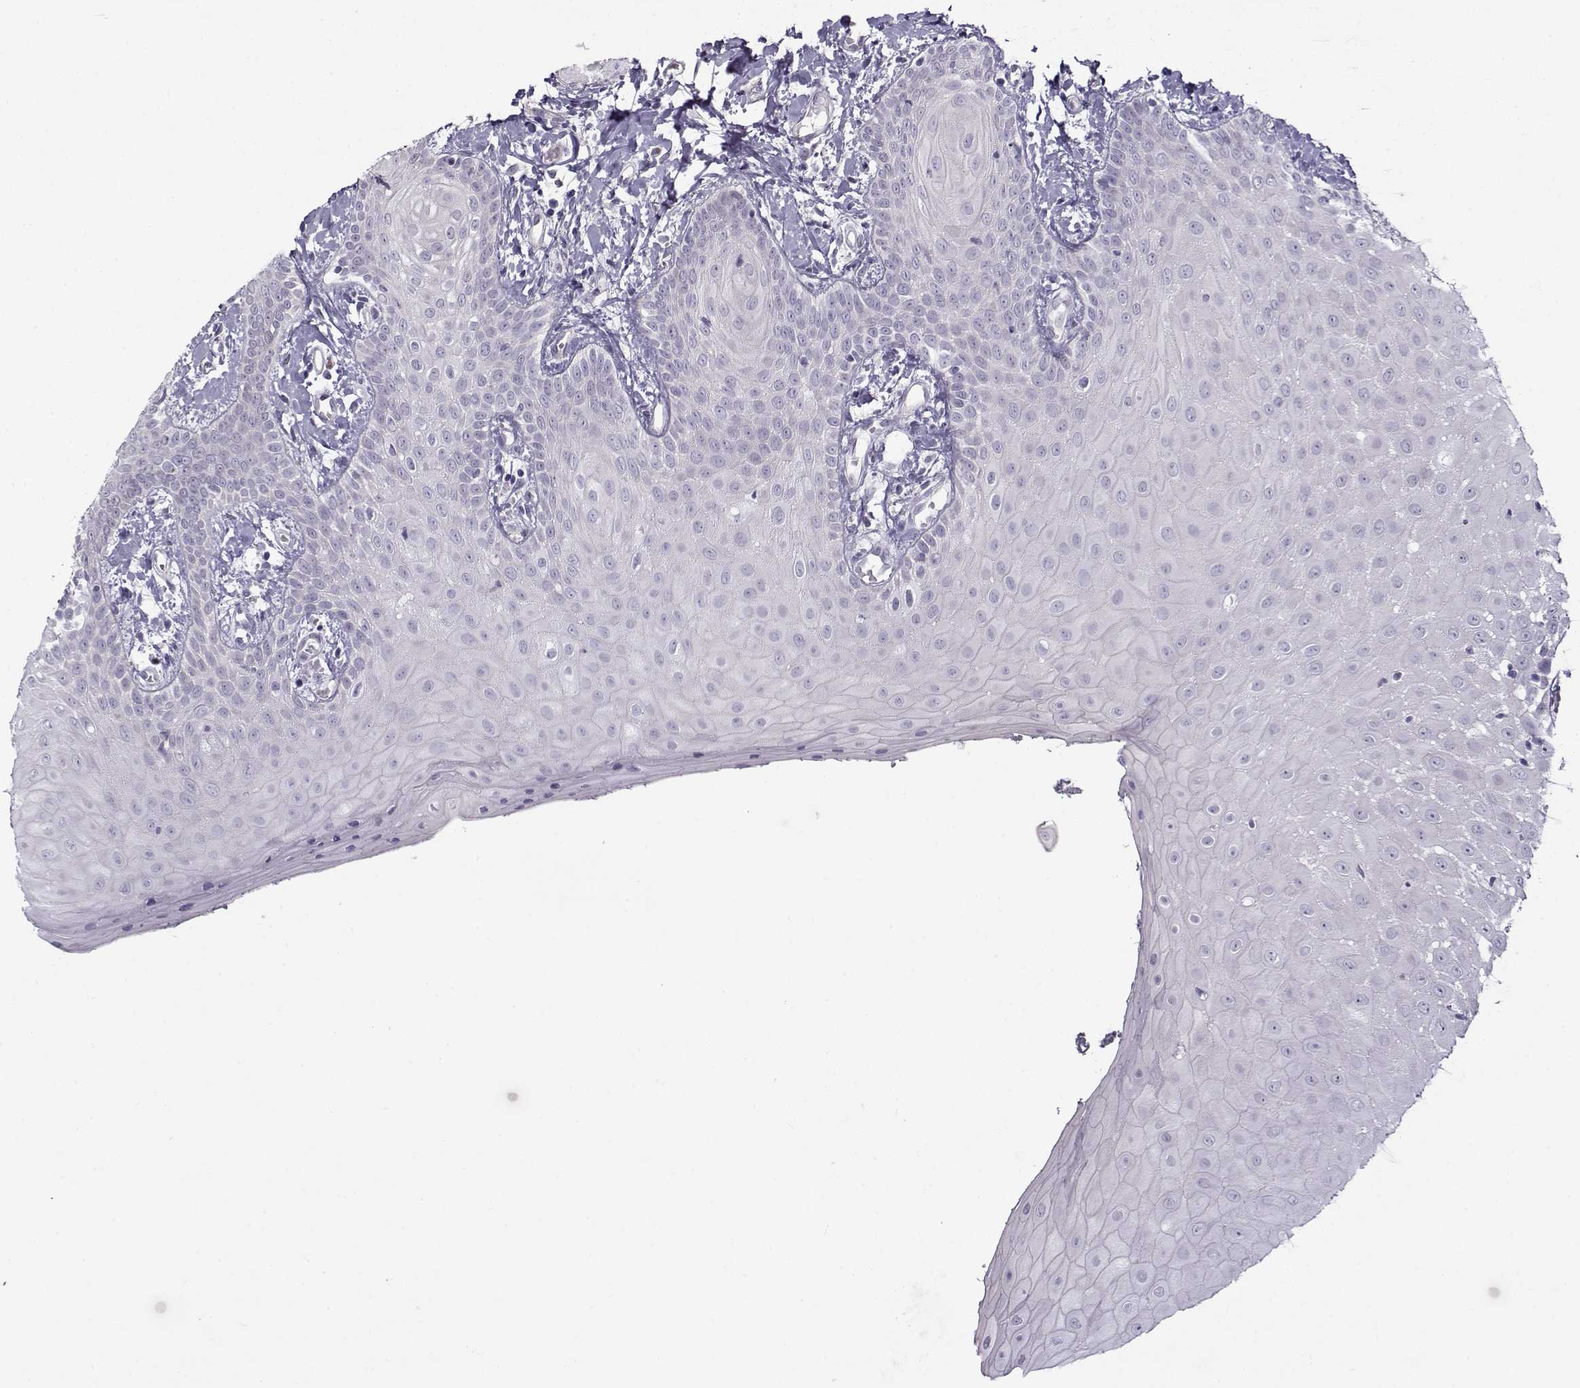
{"staining": {"intensity": "negative", "quantity": "none", "location": "none"}, "tissue": "head and neck cancer", "cell_type": "Tumor cells", "image_type": "cancer", "snomed": [{"axis": "morphology", "description": "Normal tissue, NOS"}, {"axis": "morphology", "description": "Squamous cell carcinoma, NOS"}, {"axis": "topography", "description": "Oral tissue"}, {"axis": "topography", "description": "Salivary gland"}, {"axis": "topography", "description": "Head-Neck"}], "caption": "Tumor cells show no significant expression in head and neck cancer. (DAB IHC, high magnification).", "gene": "TEX55", "patient": {"sex": "female", "age": 62}}